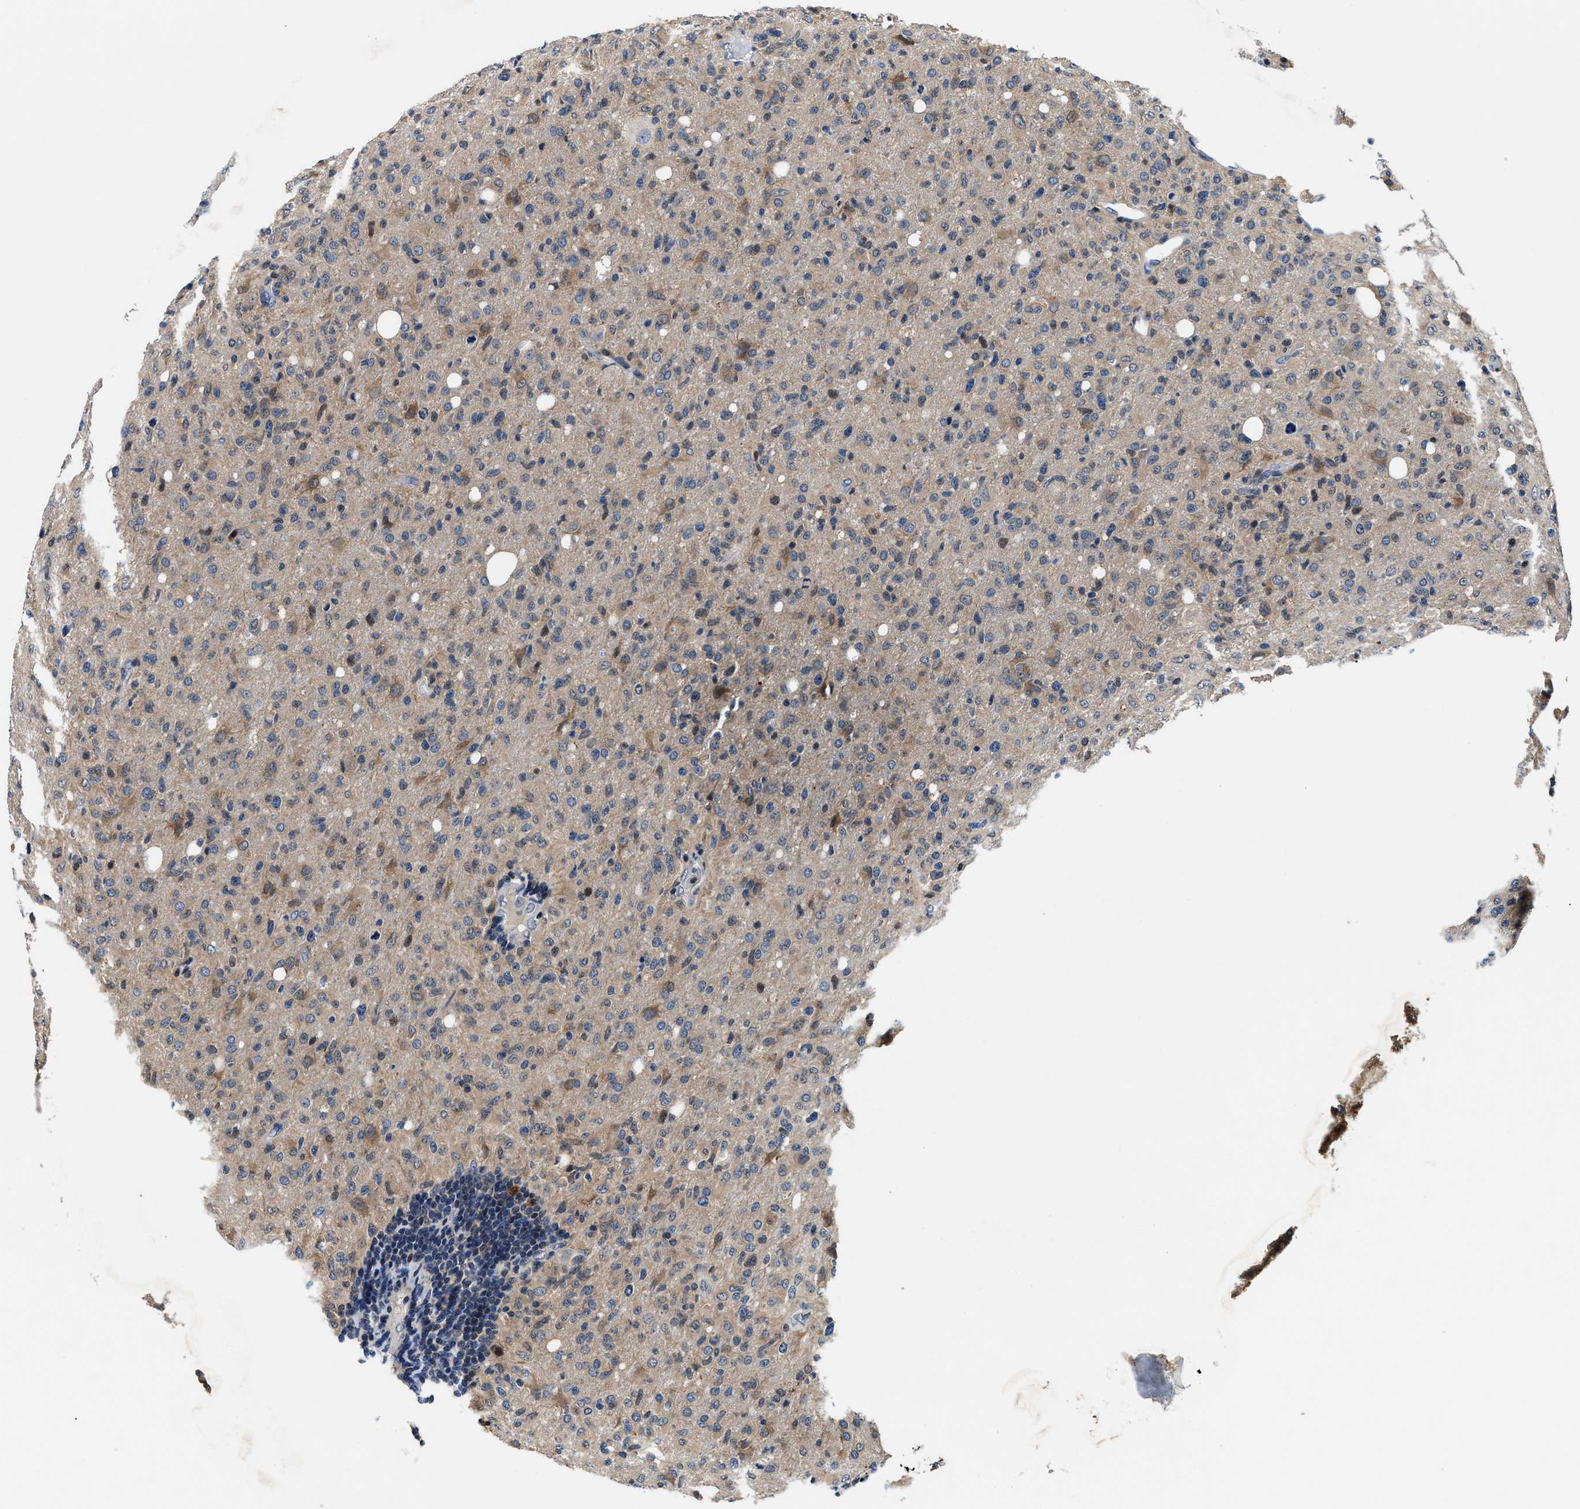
{"staining": {"intensity": "moderate", "quantity": "<25%", "location": "cytoplasmic/membranous"}, "tissue": "glioma", "cell_type": "Tumor cells", "image_type": "cancer", "snomed": [{"axis": "morphology", "description": "Glioma, malignant, High grade"}, {"axis": "topography", "description": "Brain"}], "caption": "A low amount of moderate cytoplasmic/membranous positivity is appreciated in about <25% of tumor cells in malignant glioma (high-grade) tissue.", "gene": "PHPT1", "patient": {"sex": "female", "age": 57}}